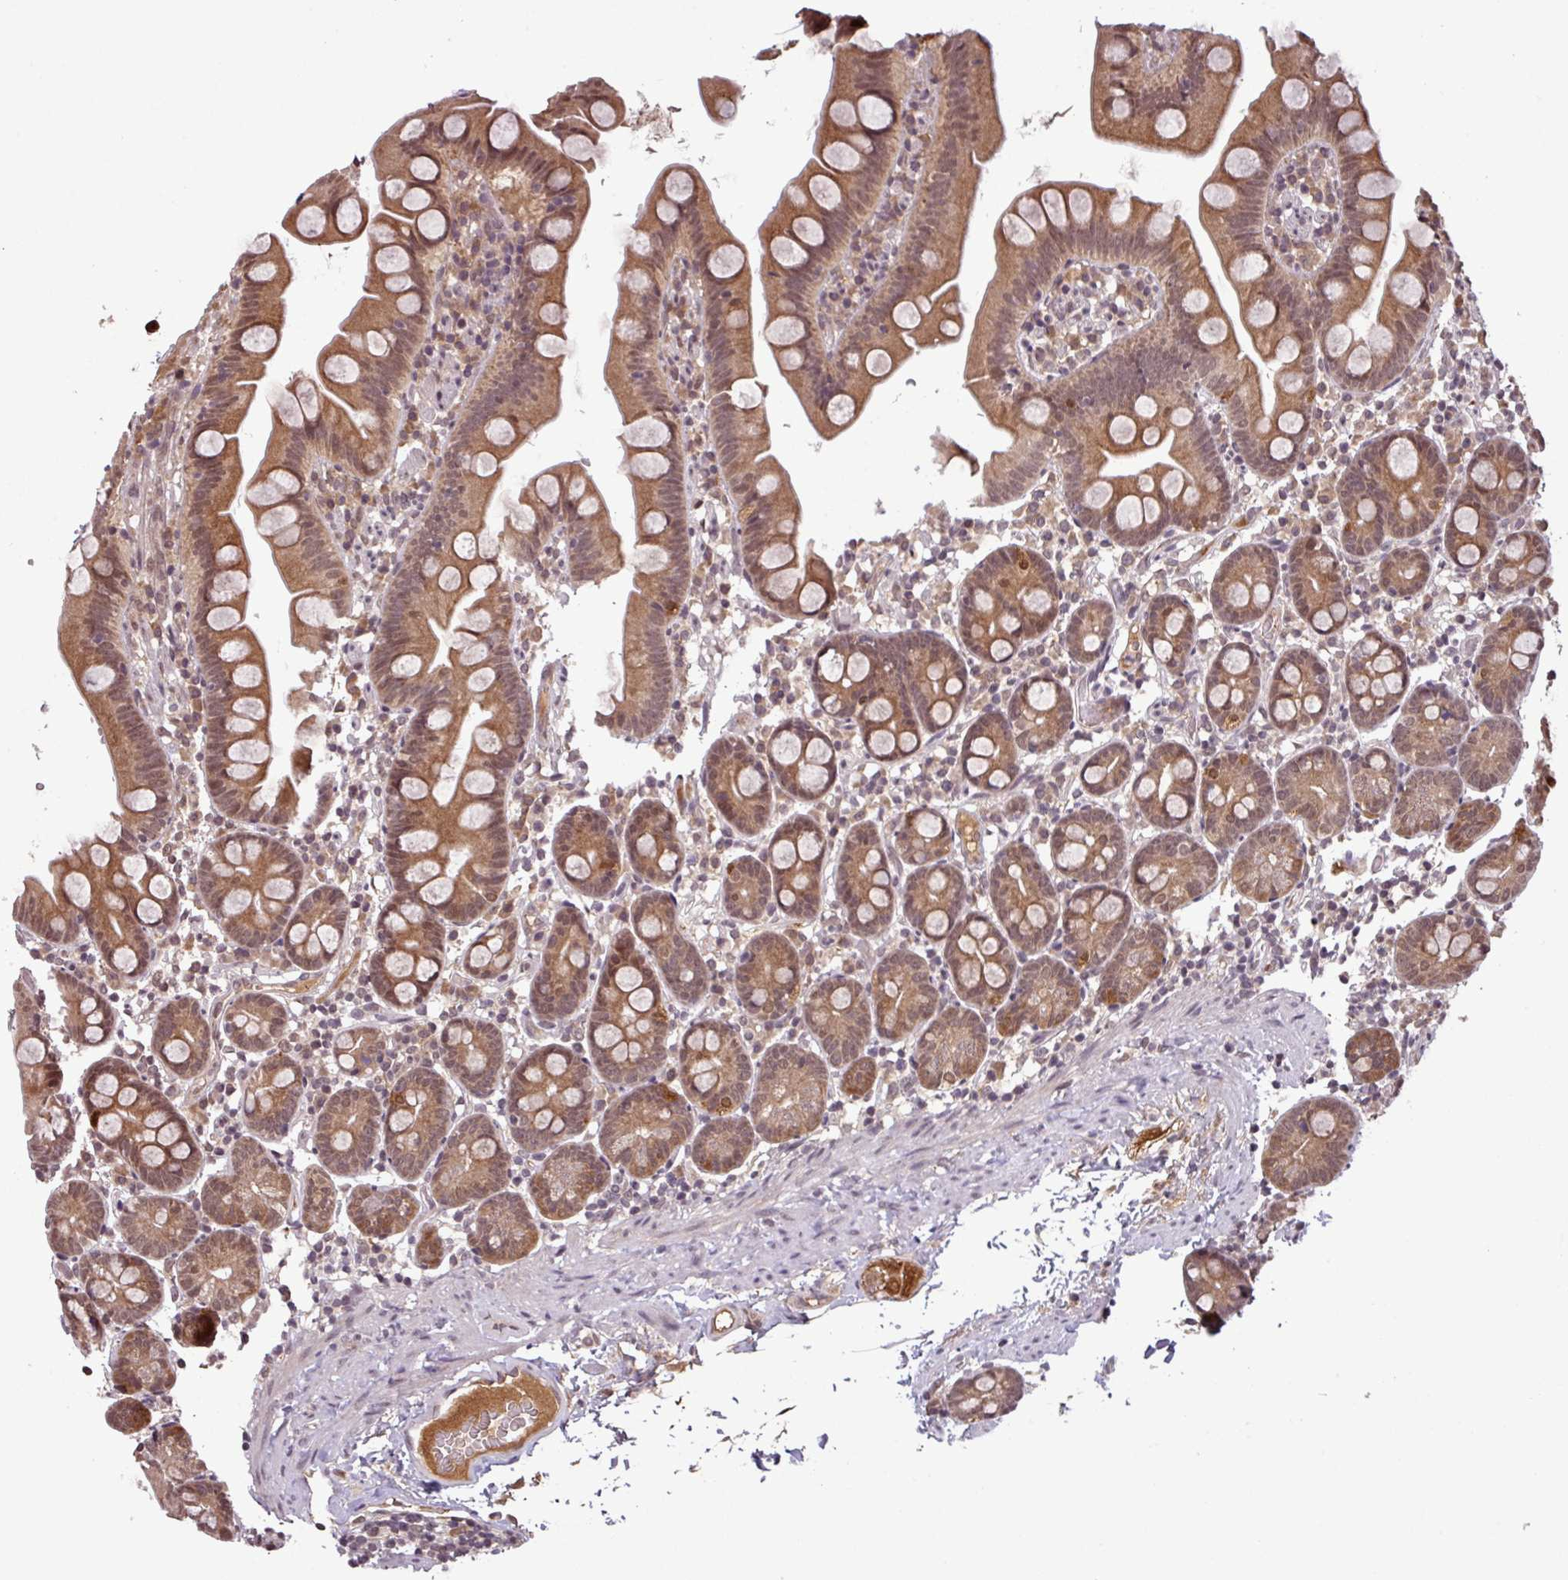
{"staining": {"intensity": "moderate", "quantity": ">75%", "location": "cytoplasmic/membranous,nuclear"}, "tissue": "small intestine", "cell_type": "Glandular cells", "image_type": "normal", "snomed": [{"axis": "morphology", "description": "Normal tissue, NOS"}, {"axis": "topography", "description": "Small intestine"}], "caption": "Immunohistochemical staining of benign small intestine exhibits moderate cytoplasmic/membranous,nuclear protein expression in approximately >75% of glandular cells. Nuclei are stained in blue.", "gene": "NOB1", "patient": {"sex": "female", "age": 68}}